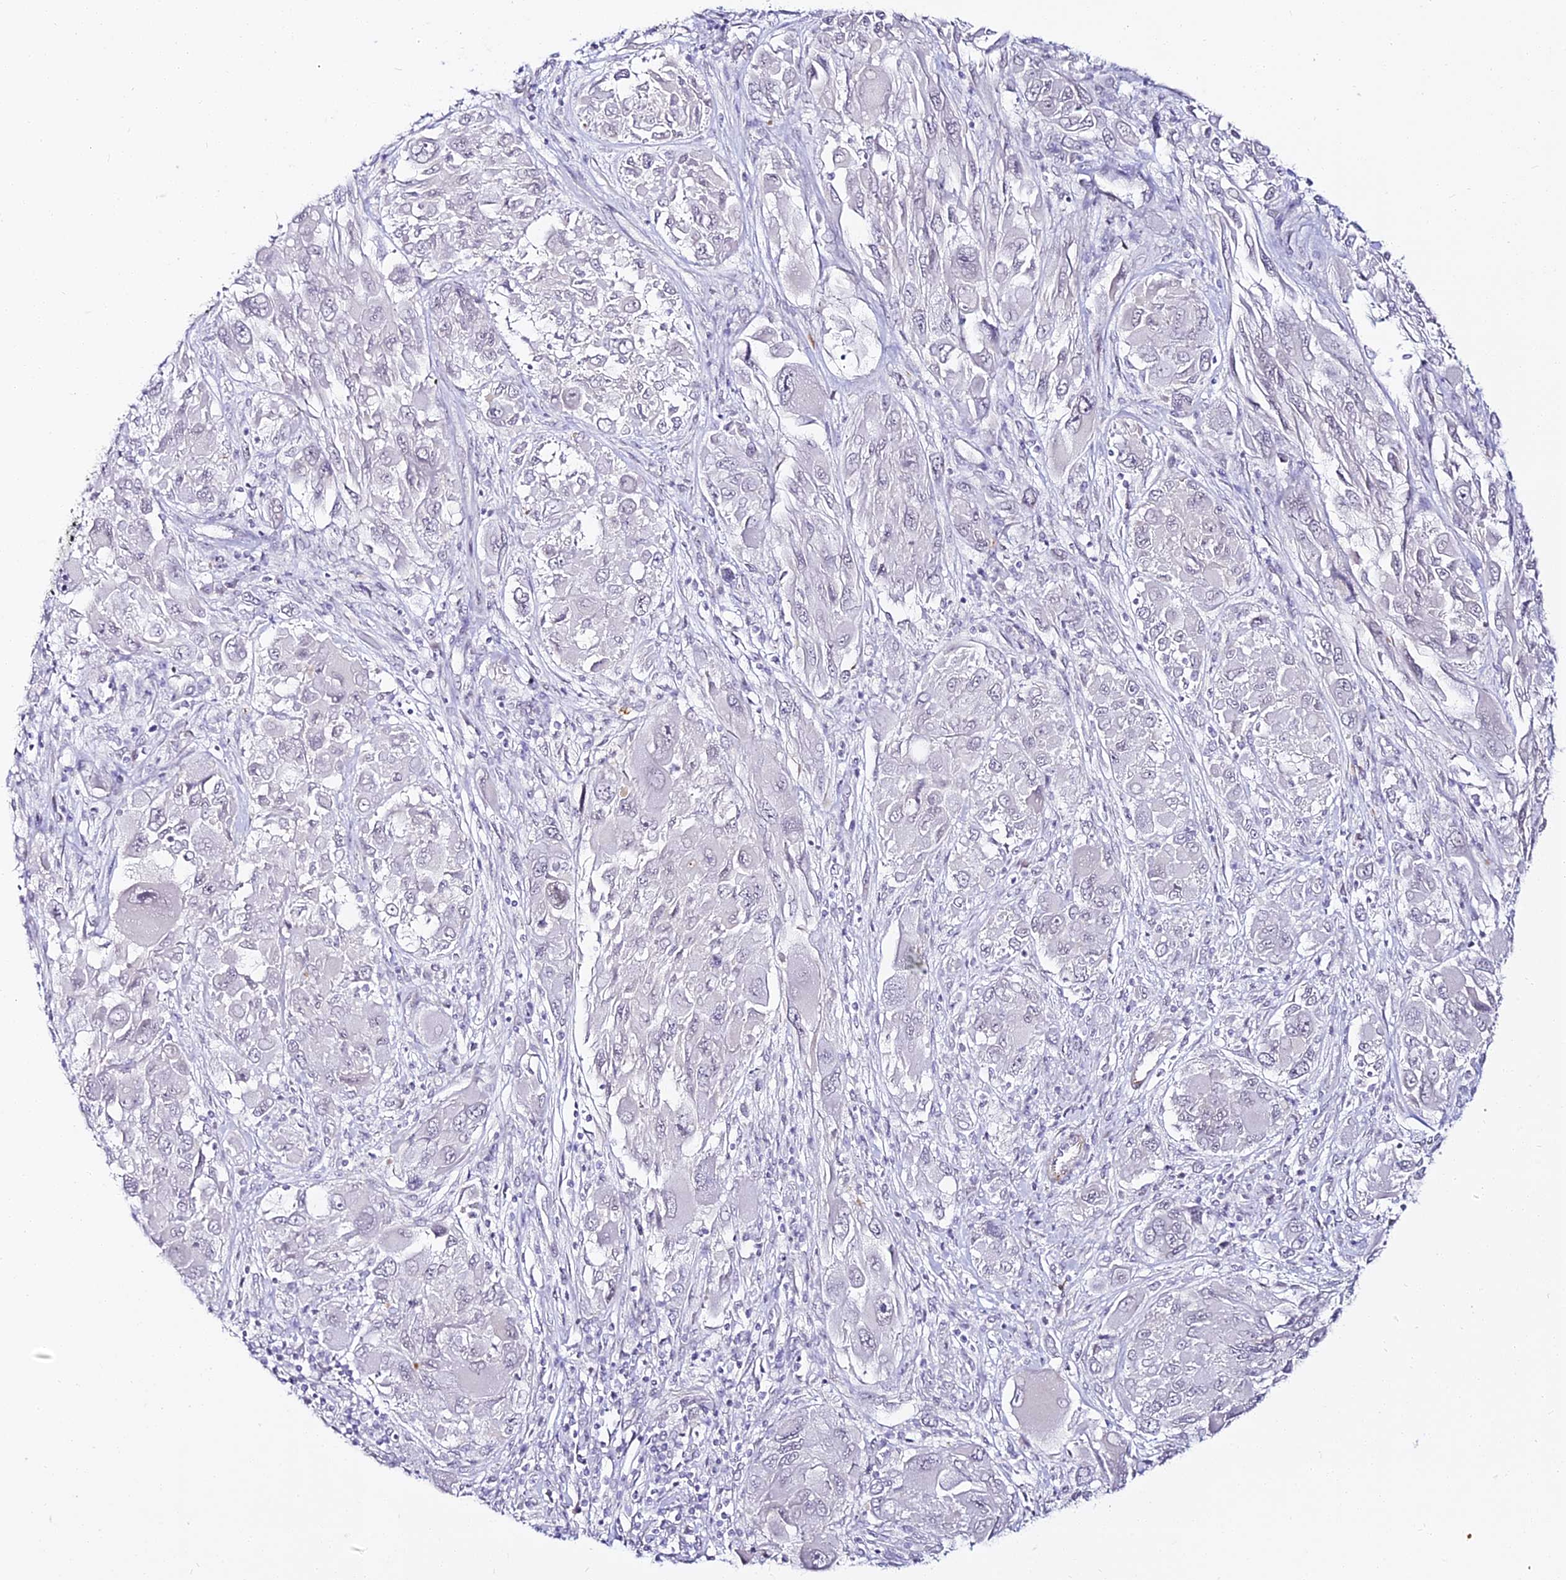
{"staining": {"intensity": "negative", "quantity": "none", "location": "none"}, "tissue": "melanoma", "cell_type": "Tumor cells", "image_type": "cancer", "snomed": [{"axis": "morphology", "description": "Malignant melanoma, NOS"}, {"axis": "topography", "description": "Skin"}], "caption": "Tumor cells show no significant protein positivity in melanoma.", "gene": "ALPG", "patient": {"sex": "female", "age": 91}}